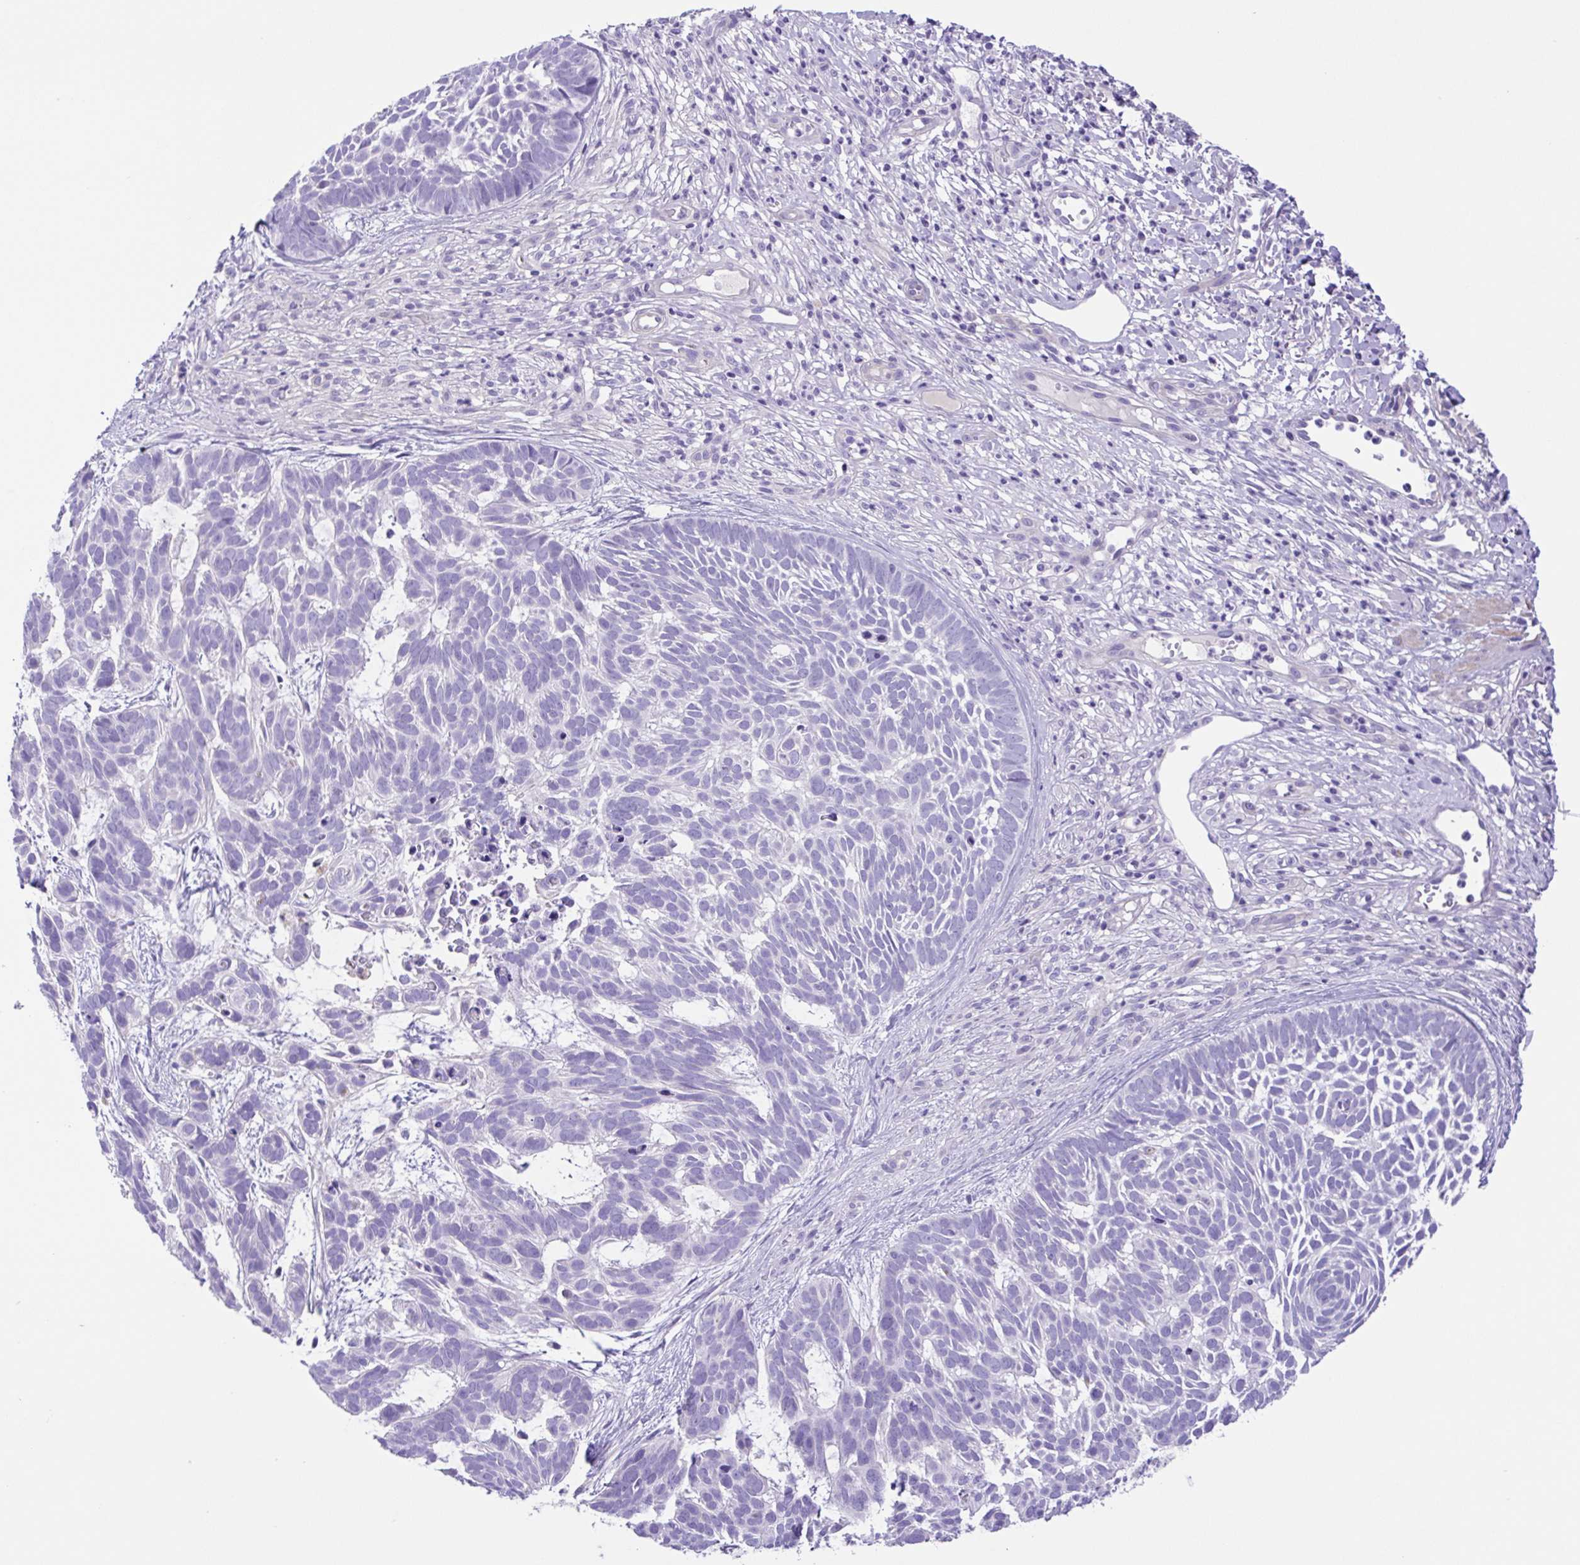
{"staining": {"intensity": "negative", "quantity": "none", "location": "none"}, "tissue": "skin cancer", "cell_type": "Tumor cells", "image_type": "cancer", "snomed": [{"axis": "morphology", "description": "Basal cell carcinoma"}, {"axis": "topography", "description": "Skin"}], "caption": "Tumor cells are negative for protein expression in human skin cancer.", "gene": "ISM2", "patient": {"sex": "male", "age": 78}}